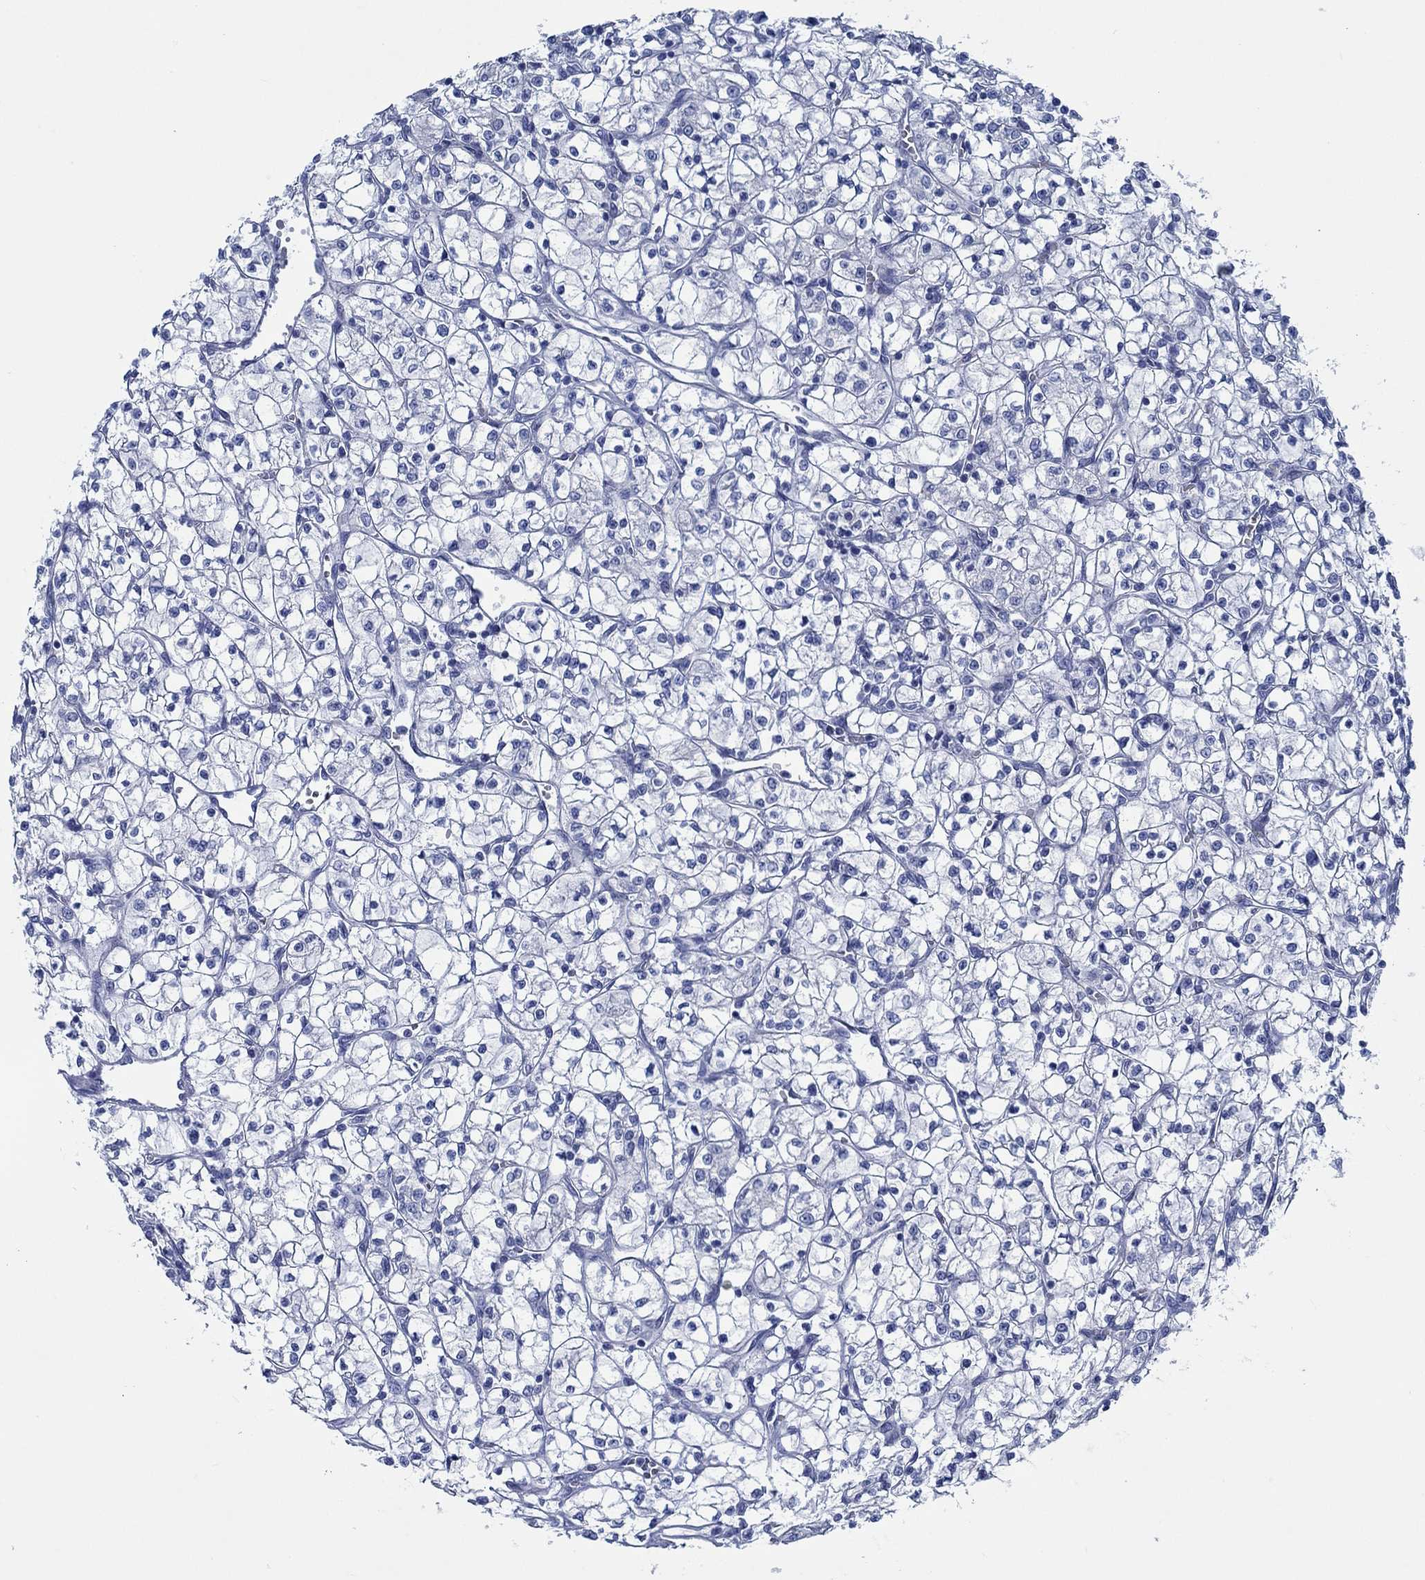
{"staining": {"intensity": "negative", "quantity": "none", "location": "none"}, "tissue": "renal cancer", "cell_type": "Tumor cells", "image_type": "cancer", "snomed": [{"axis": "morphology", "description": "Adenocarcinoma, NOS"}, {"axis": "topography", "description": "Kidney"}], "caption": "There is no significant positivity in tumor cells of renal adenocarcinoma.", "gene": "SVEP1", "patient": {"sex": "female", "age": 64}}